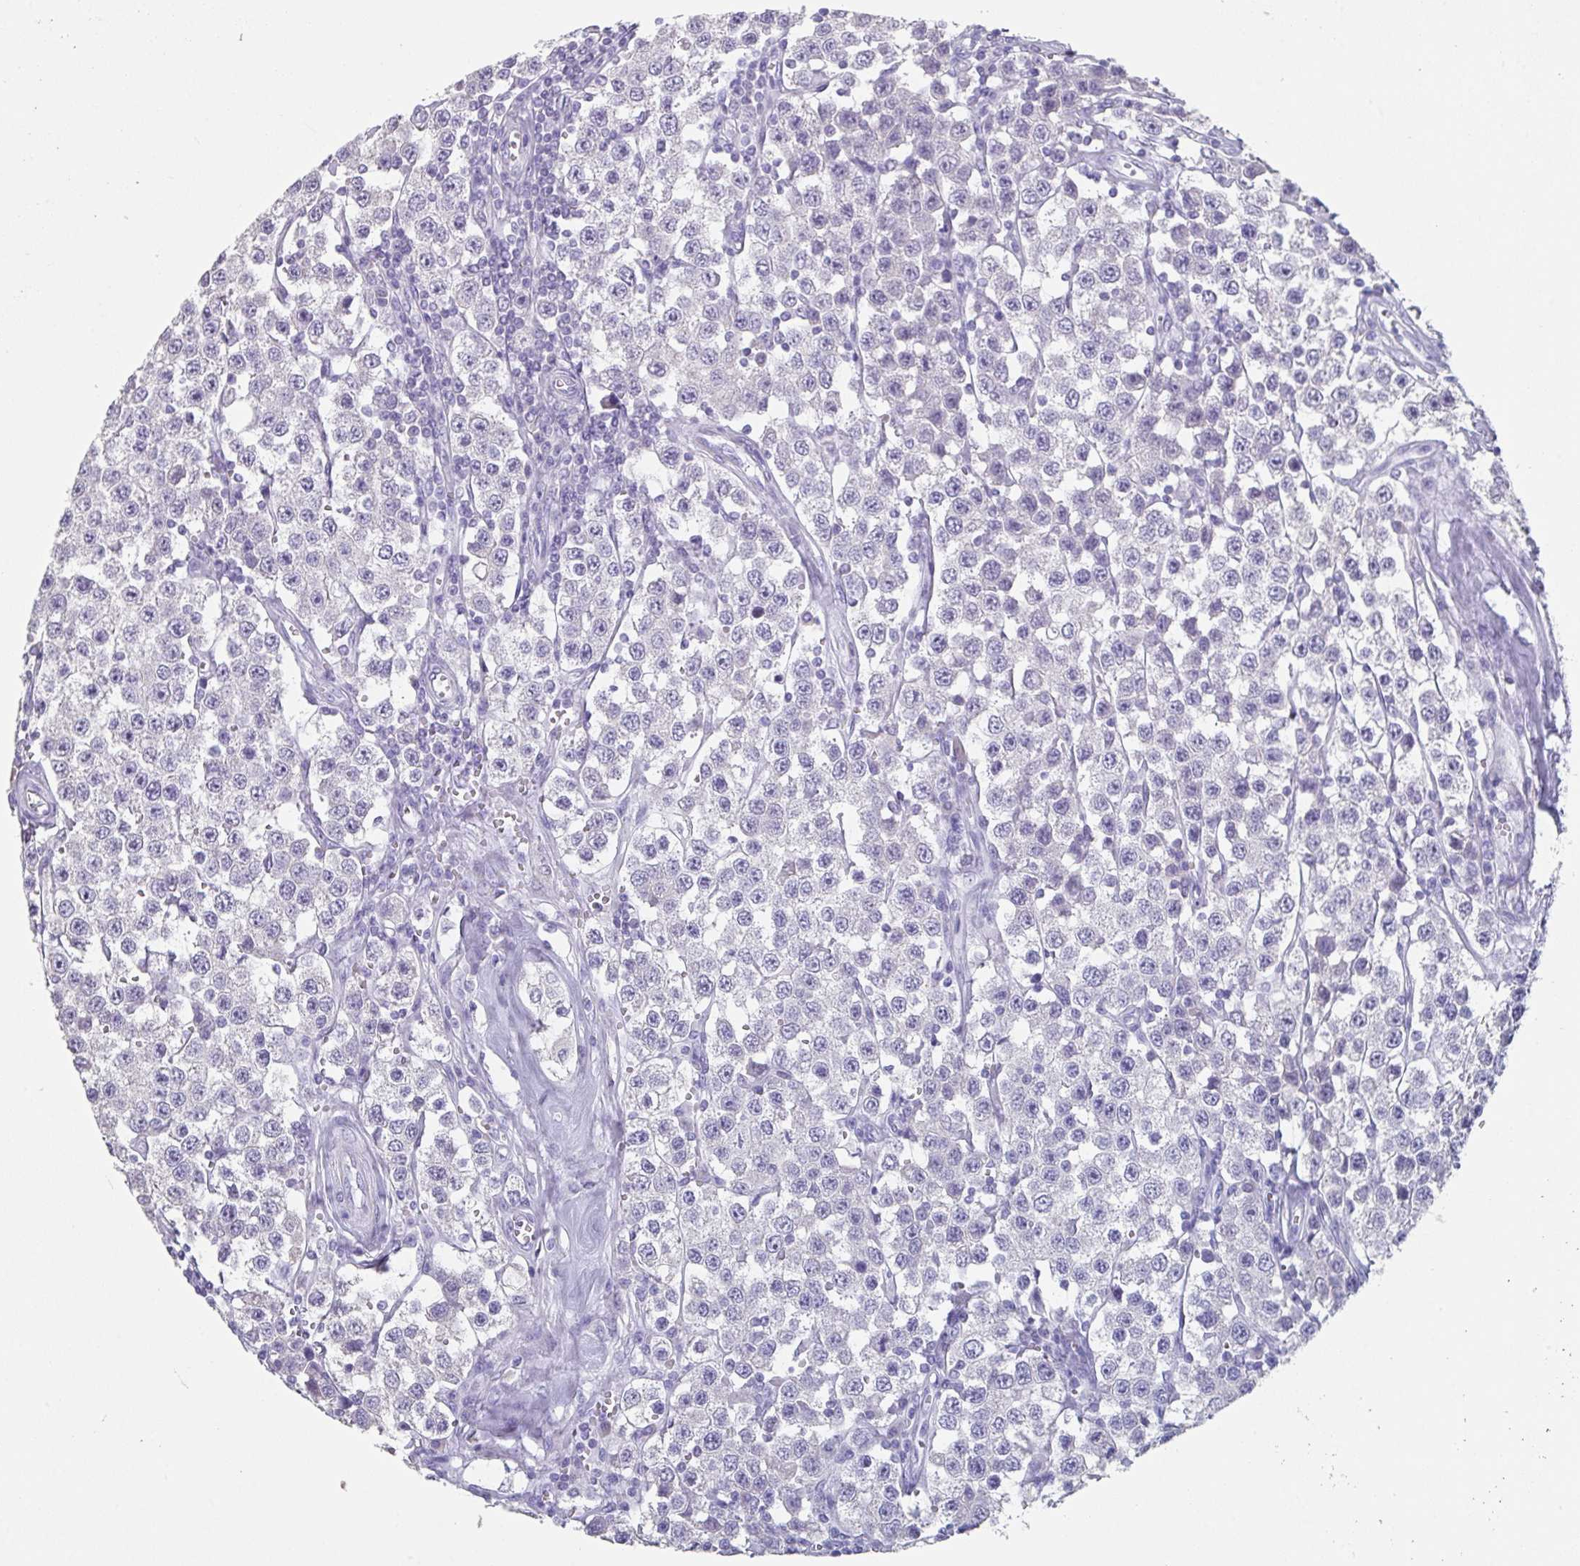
{"staining": {"intensity": "negative", "quantity": "none", "location": "none"}, "tissue": "testis cancer", "cell_type": "Tumor cells", "image_type": "cancer", "snomed": [{"axis": "morphology", "description": "Seminoma, NOS"}, {"axis": "topography", "description": "Testis"}], "caption": "IHC photomicrograph of neoplastic tissue: human testis seminoma stained with DAB (3,3'-diaminobenzidine) shows no significant protein staining in tumor cells. (DAB immunohistochemistry (IHC), high magnification).", "gene": "SLC44A4", "patient": {"sex": "male", "age": 34}}